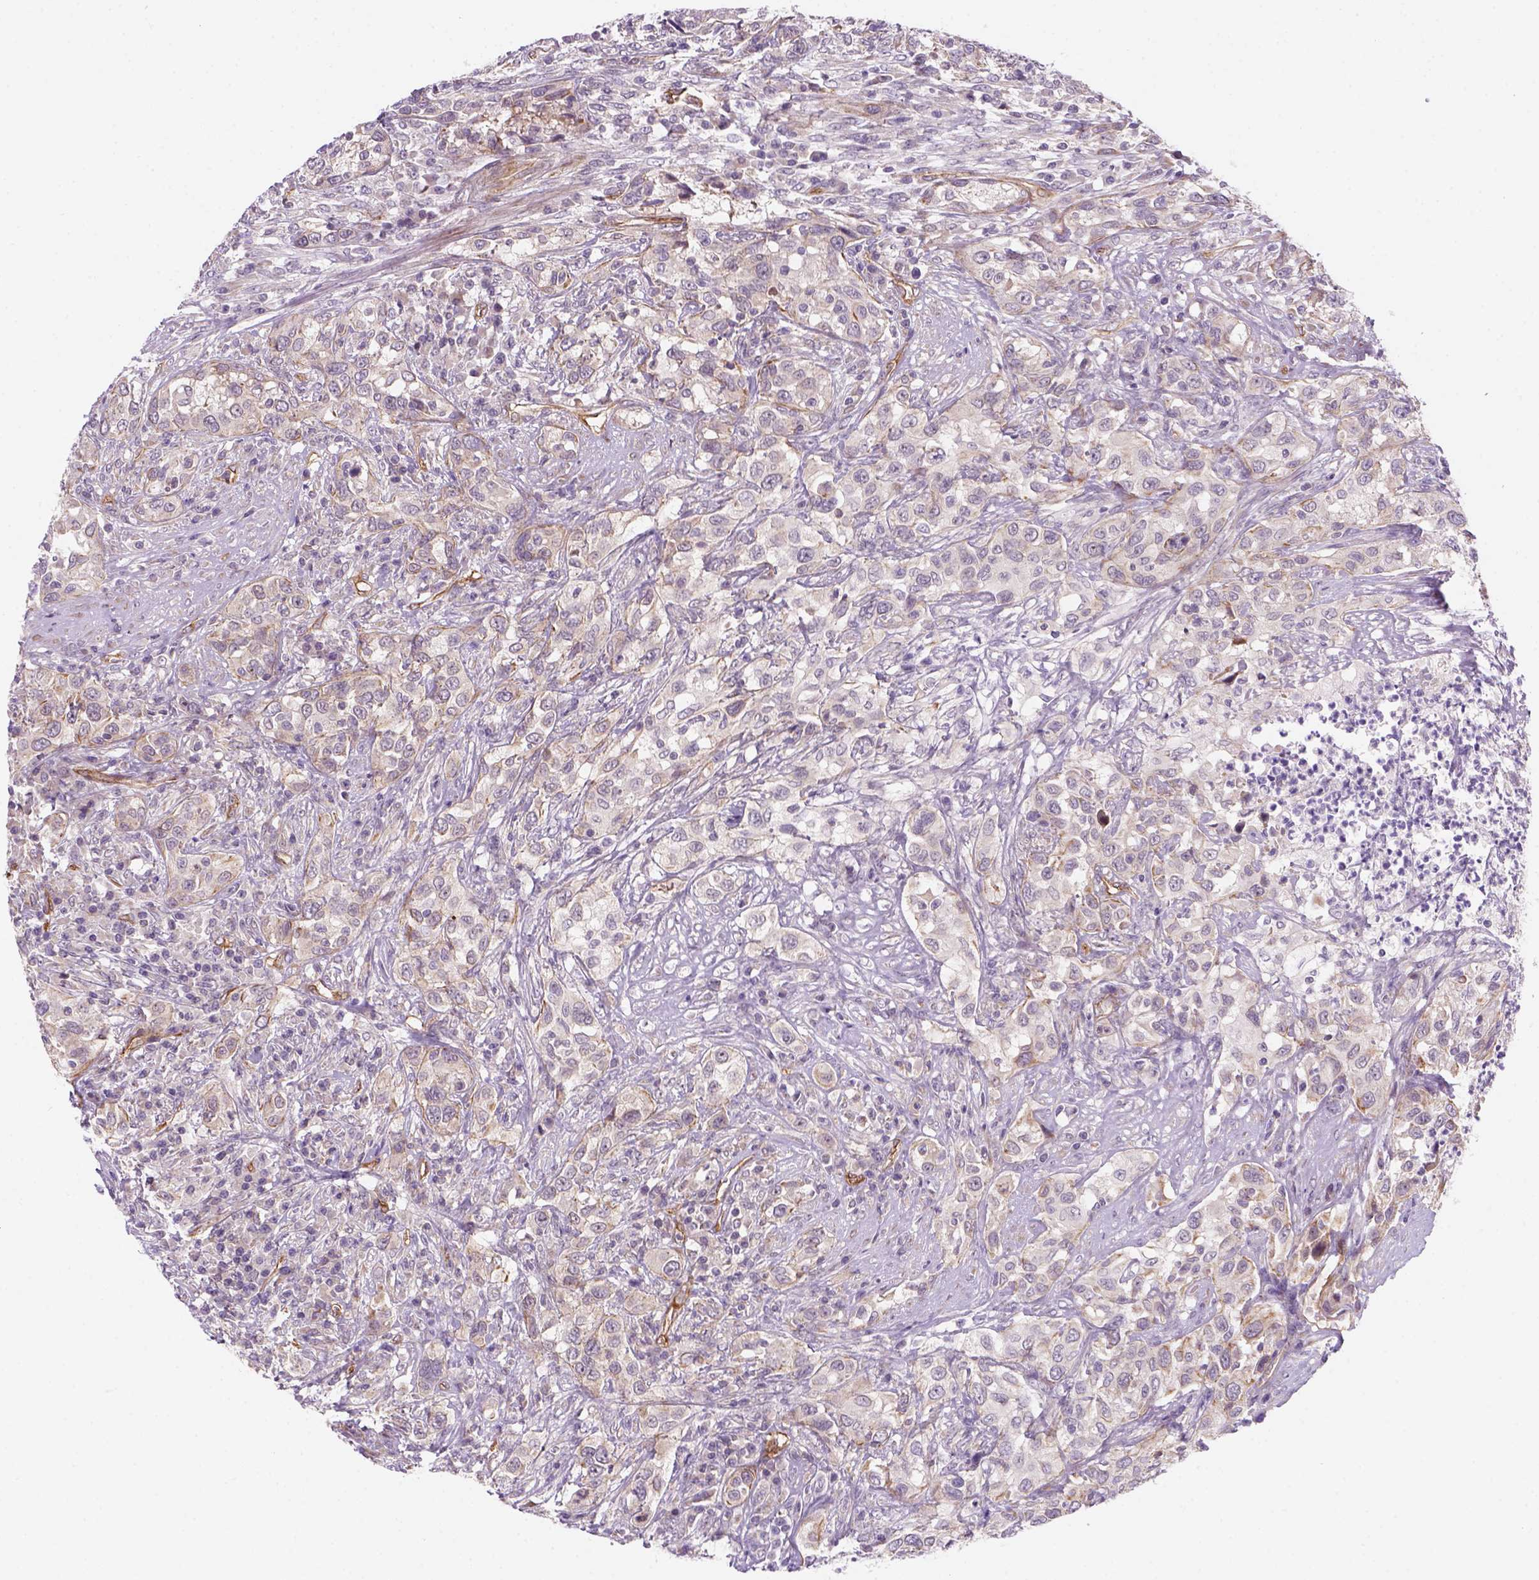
{"staining": {"intensity": "negative", "quantity": "none", "location": "none"}, "tissue": "urothelial cancer", "cell_type": "Tumor cells", "image_type": "cancer", "snomed": [{"axis": "morphology", "description": "Urothelial carcinoma, NOS"}, {"axis": "morphology", "description": "Urothelial carcinoma, High grade"}, {"axis": "topography", "description": "Urinary bladder"}], "caption": "IHC image of neoplastic tissue: human high-grade urothelial carcinoma stained with DAB (3,3'-diaminobenzidine) demonstrates no significant protein expression in tumor cells.", "gene": "VSTM5", "patient": {"sex": "female", "age": 64}}